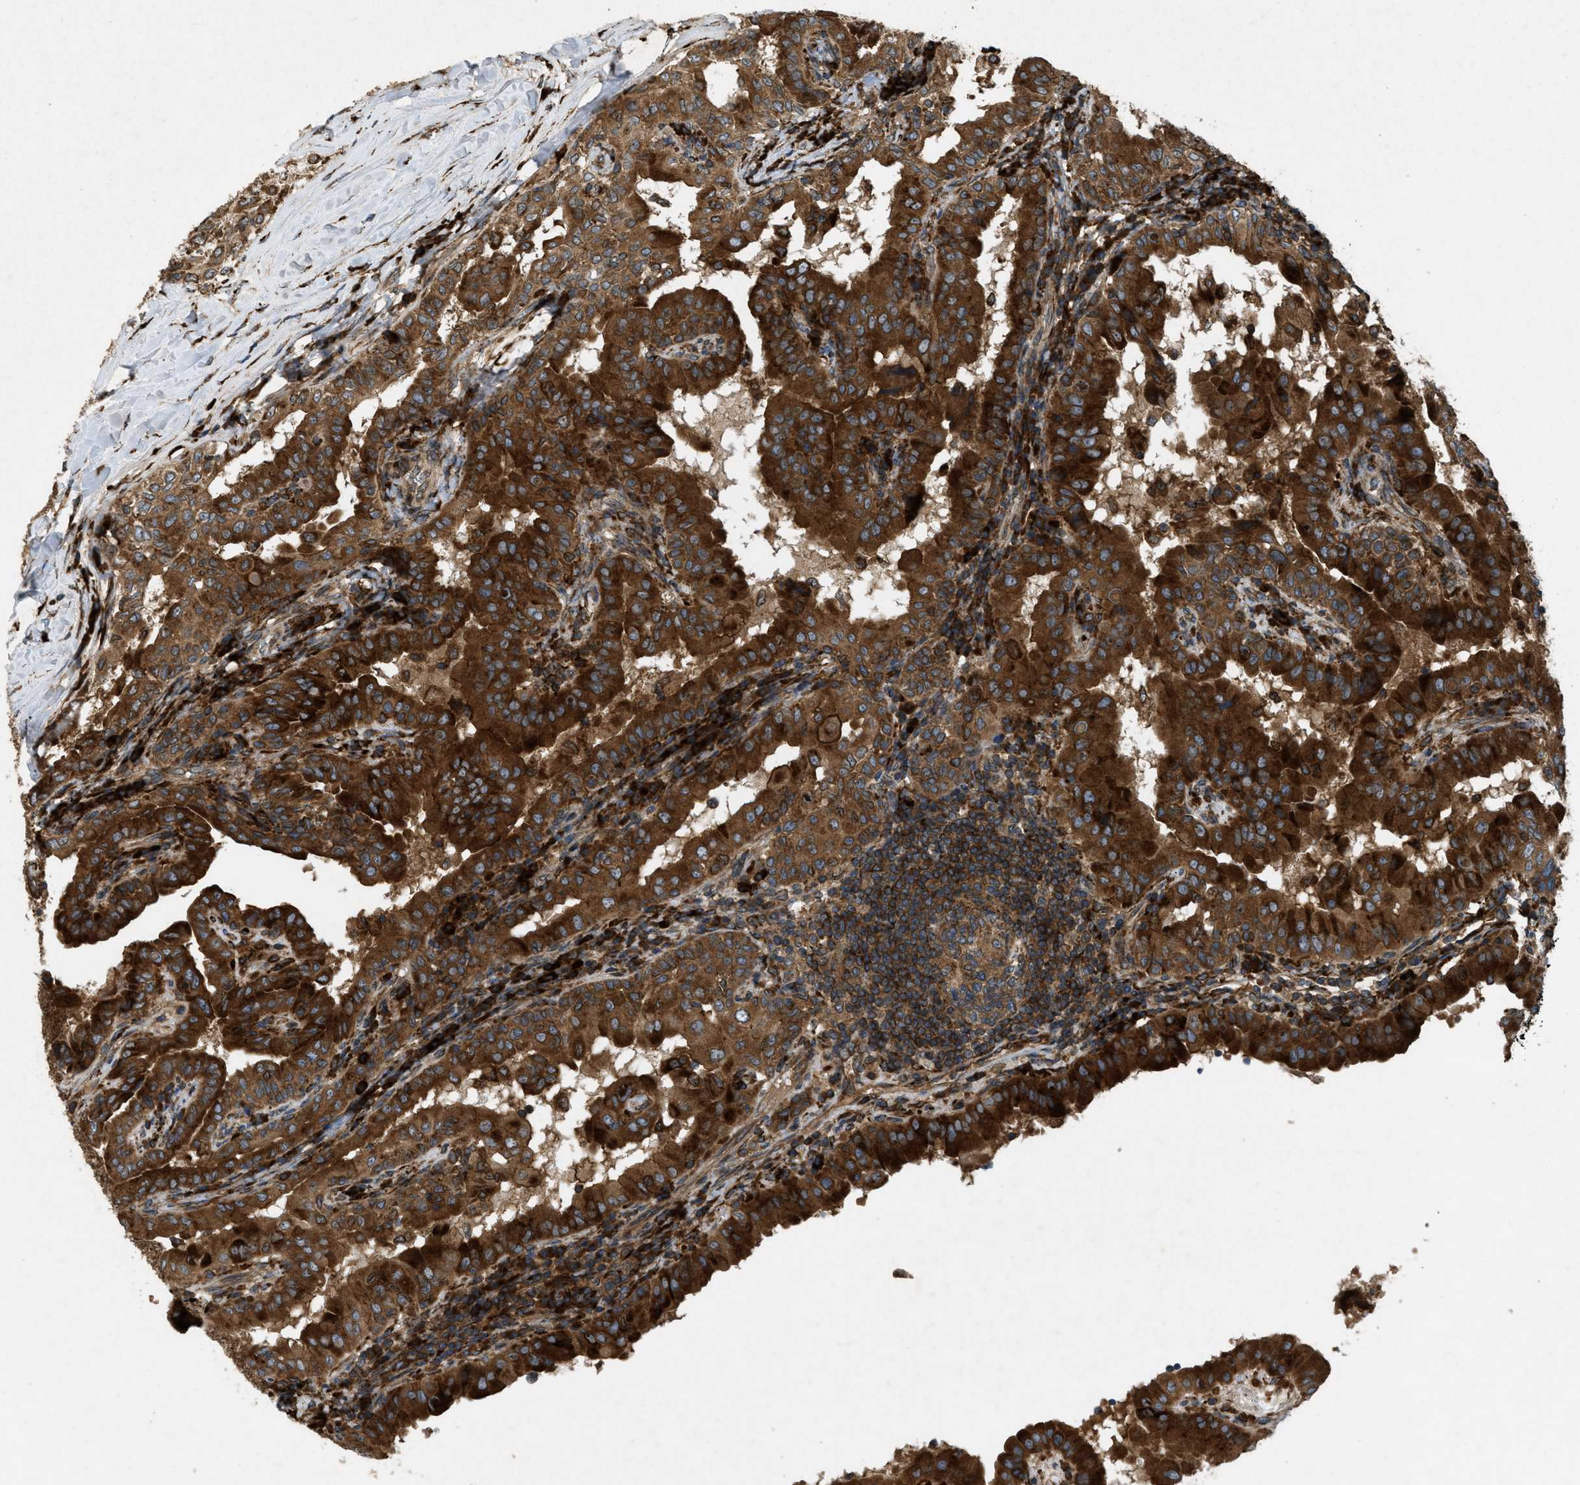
{"staining": {"intensity": "strong", "quantity": ">75%", "location": "cytoplasmic/membranous"}, "tissue": "thyroid cancer", "cell_type": "Tumor cells", "image_type": "cancer", "snomed": [{"axis": "morphology", "description": "Papillary adenocarcinoma, NOS"}, {"axis": "topography", "description": "Thyroid gland"}], "caption": "Human thyroid cancer stained for a protein (brown) exhibits strong cytoplasmic/membranous positive staining in approximately >75% of tumor cells.", "gene": "PCDH18", "patient": {"sex": "male", "age": 33}}